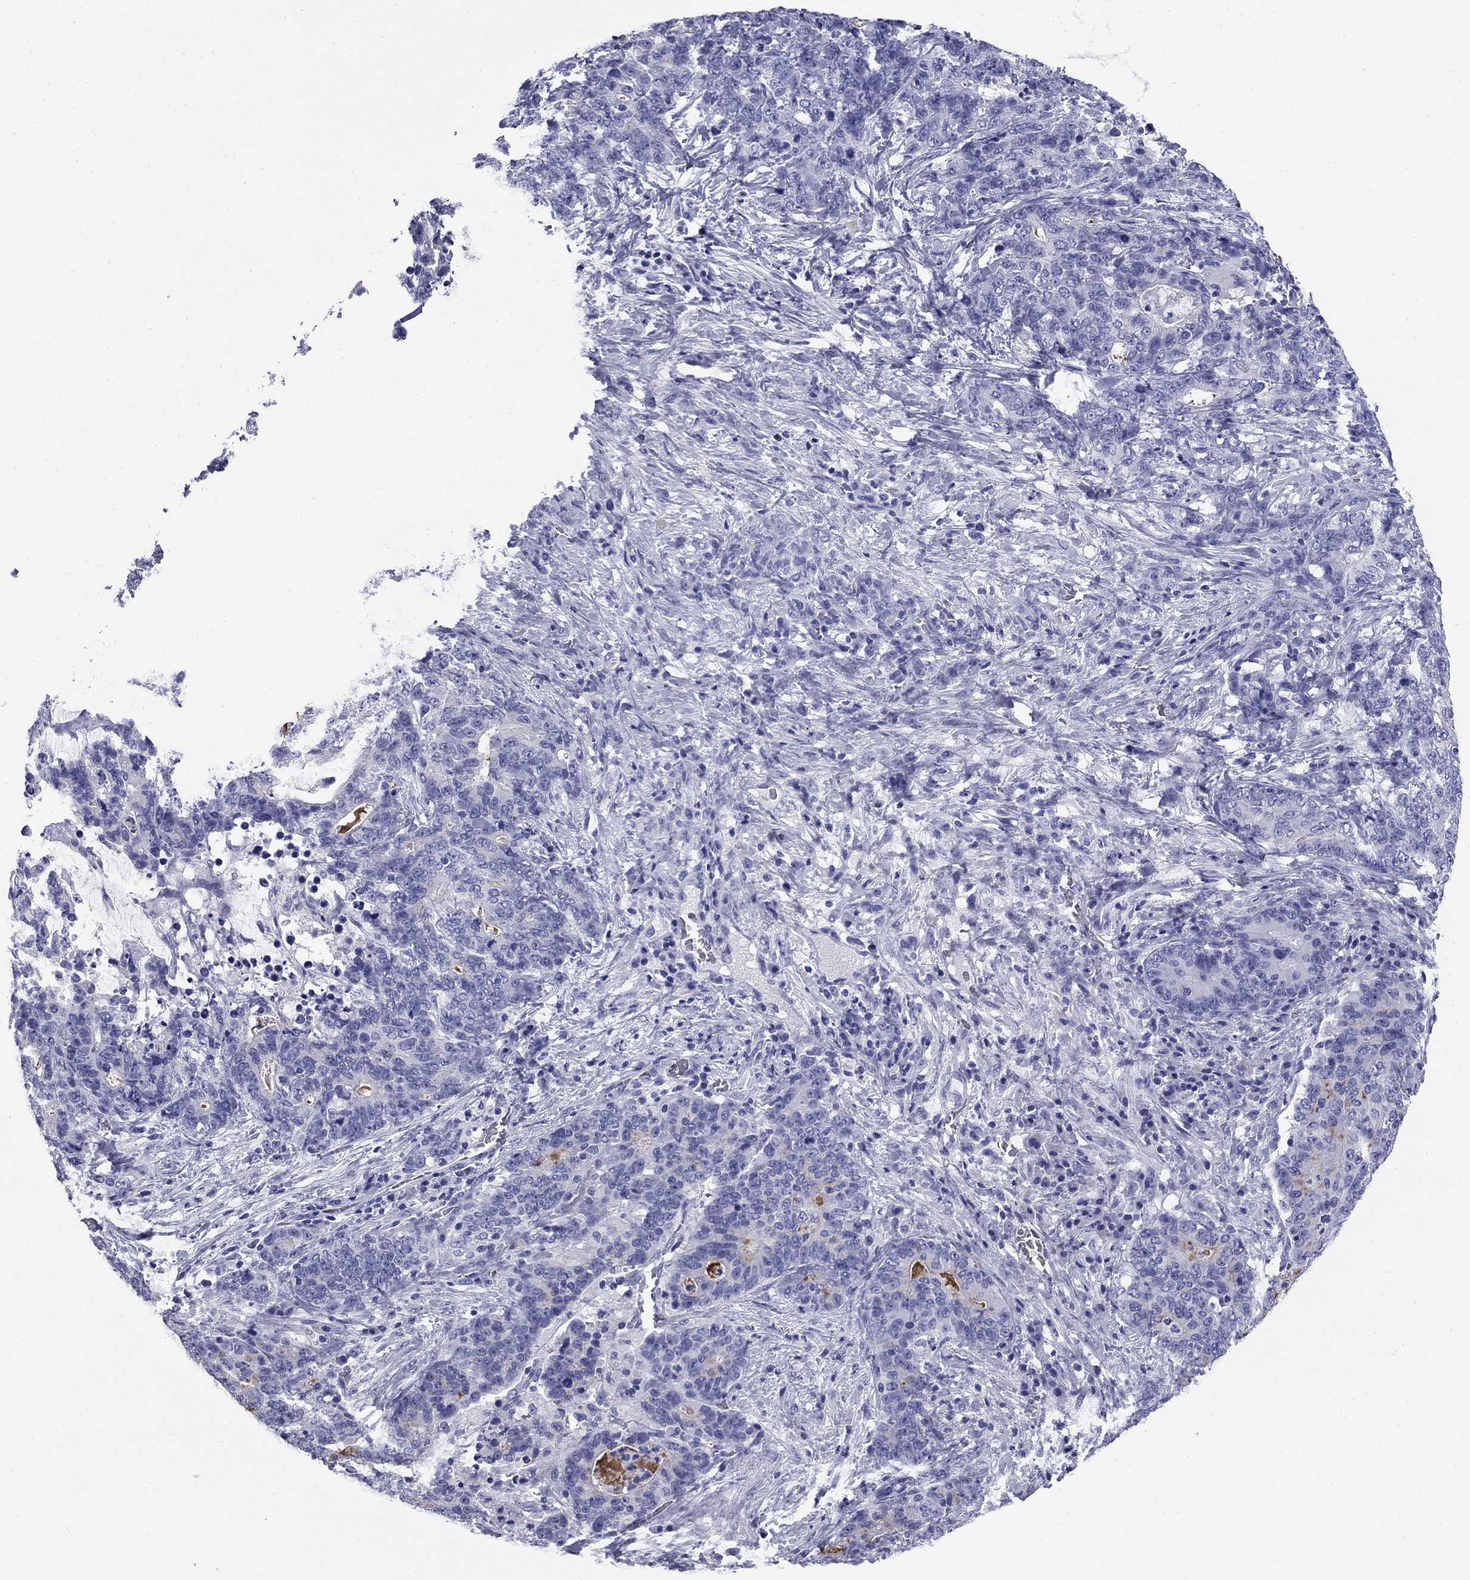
{"staining": {"intensity": "negative", "quantity": "none", "location": "none"}, "tissue": "stomach cancer", "cell_type": "Tumor cells", "image_type": "cancer", "snomed": [{"axis": "morphology", "description": "Normal tissue, NOS"}, {"axis": "morphology", "description": "Adenocarcinoma, NOS"}, {"axis": "topography", "description": "Stomach"}], "caption": "This is a micrograph of immunohistochemistry staining of adenocarcinoma (stomach), which shows no staining in tumor cells. Brightfield microscopy of IHC stained with DAB (3,3'-diaminobenzidine) (brown) and hematoxylin (blue), captured at high magnification.", "gene": "ABCC2", "patient": {"sex": "female", "age": 64}}